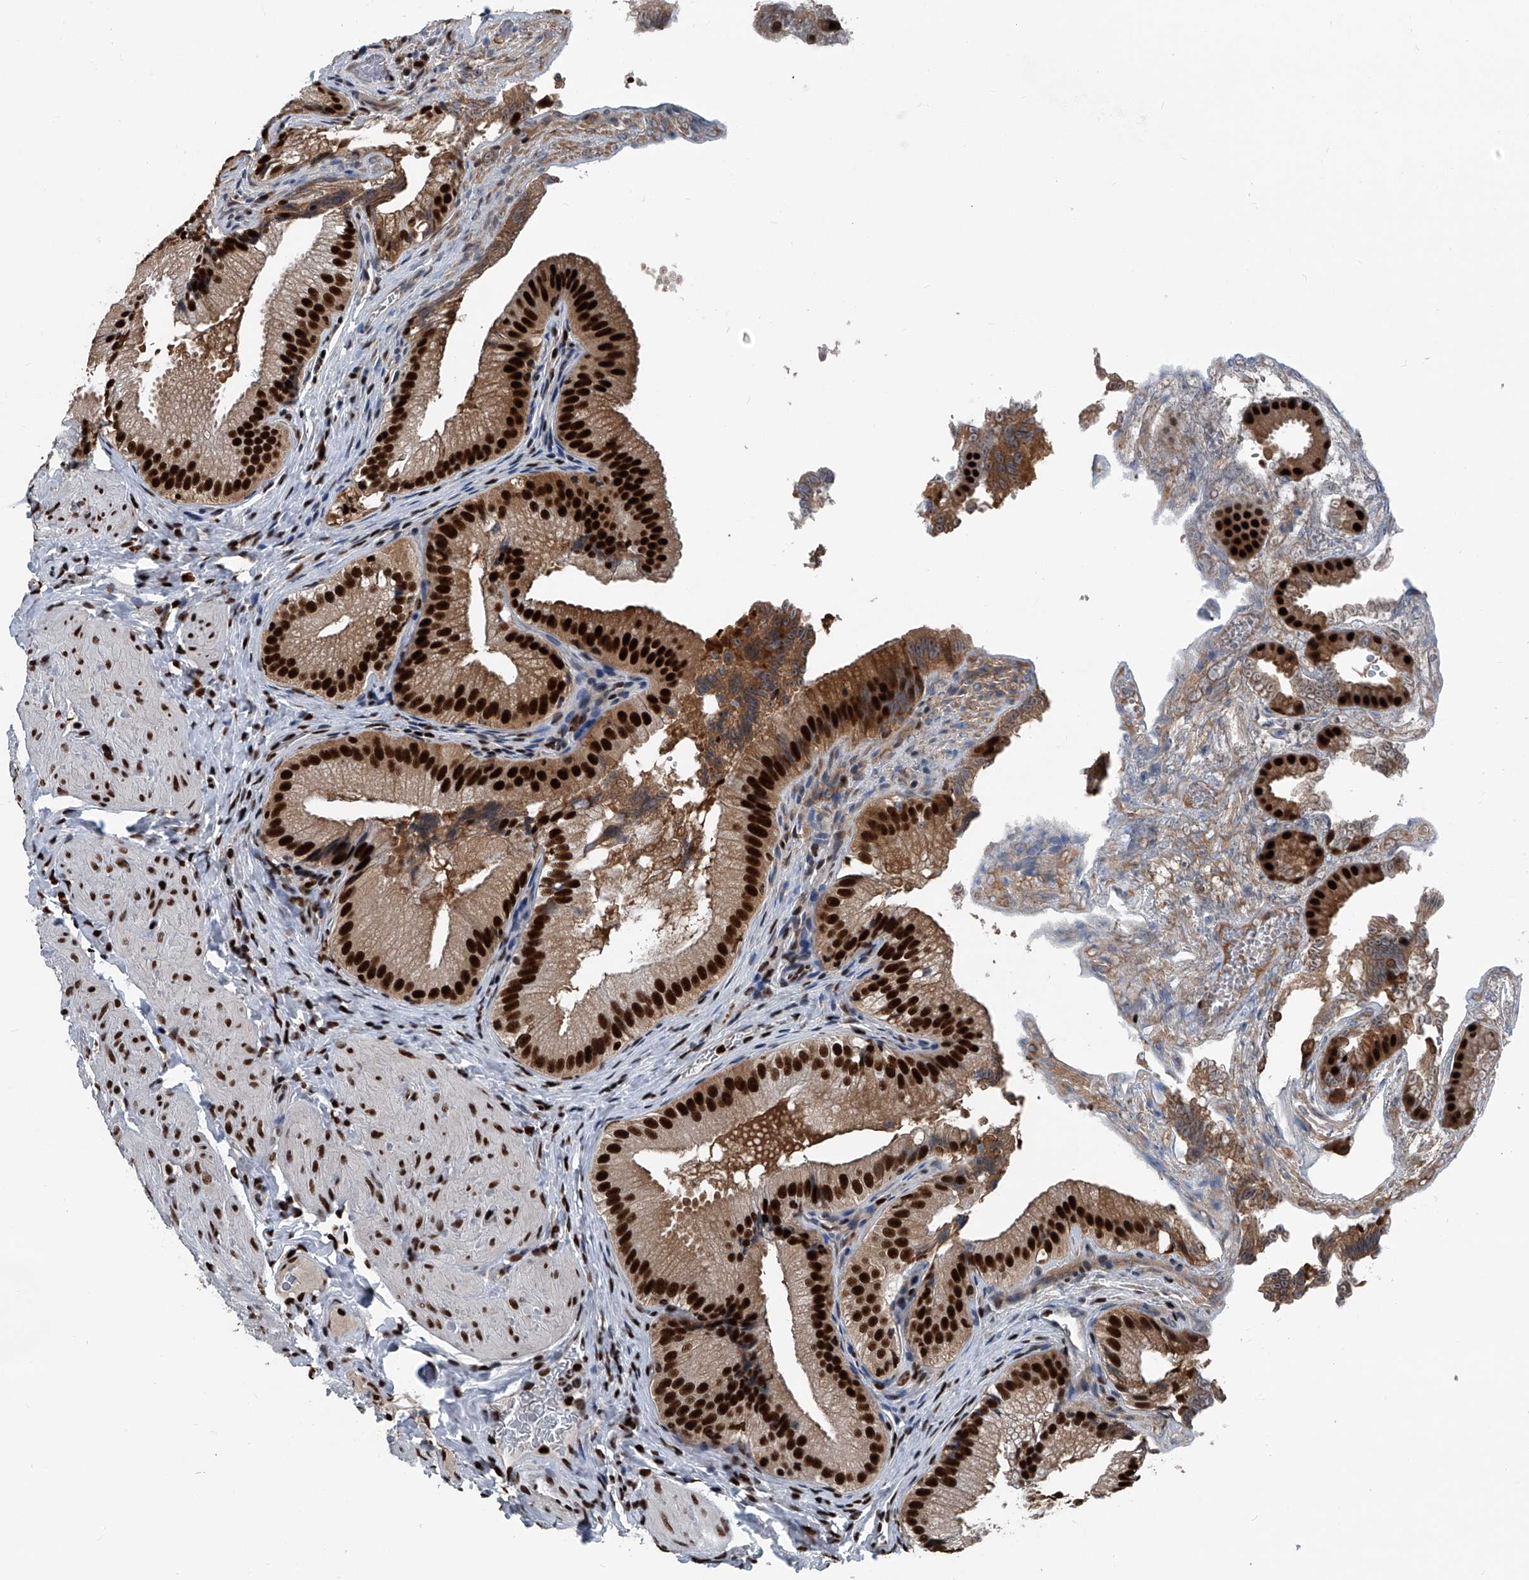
{"staining": {"intensity": "strong", "quantity": ">75%", "location": "cytoplasmic/membranous,nuclear"}, "tissue": "gallbladder", "cell_type": "Glandular cells", "image_type": "normal", "snomed": [{"axis": "morphology", "description": "Normal tissue, NOS"}, {"axis": "topography", "description": "Gallbladder"}], "caption": "A brown stain labels strong cytoplasmic/membranous,nuclear expression of a protein in glandular cells of unremarkable gallbladder.", "gene": "FKBP5", "patient": {"sex": "female", "age": 30}}